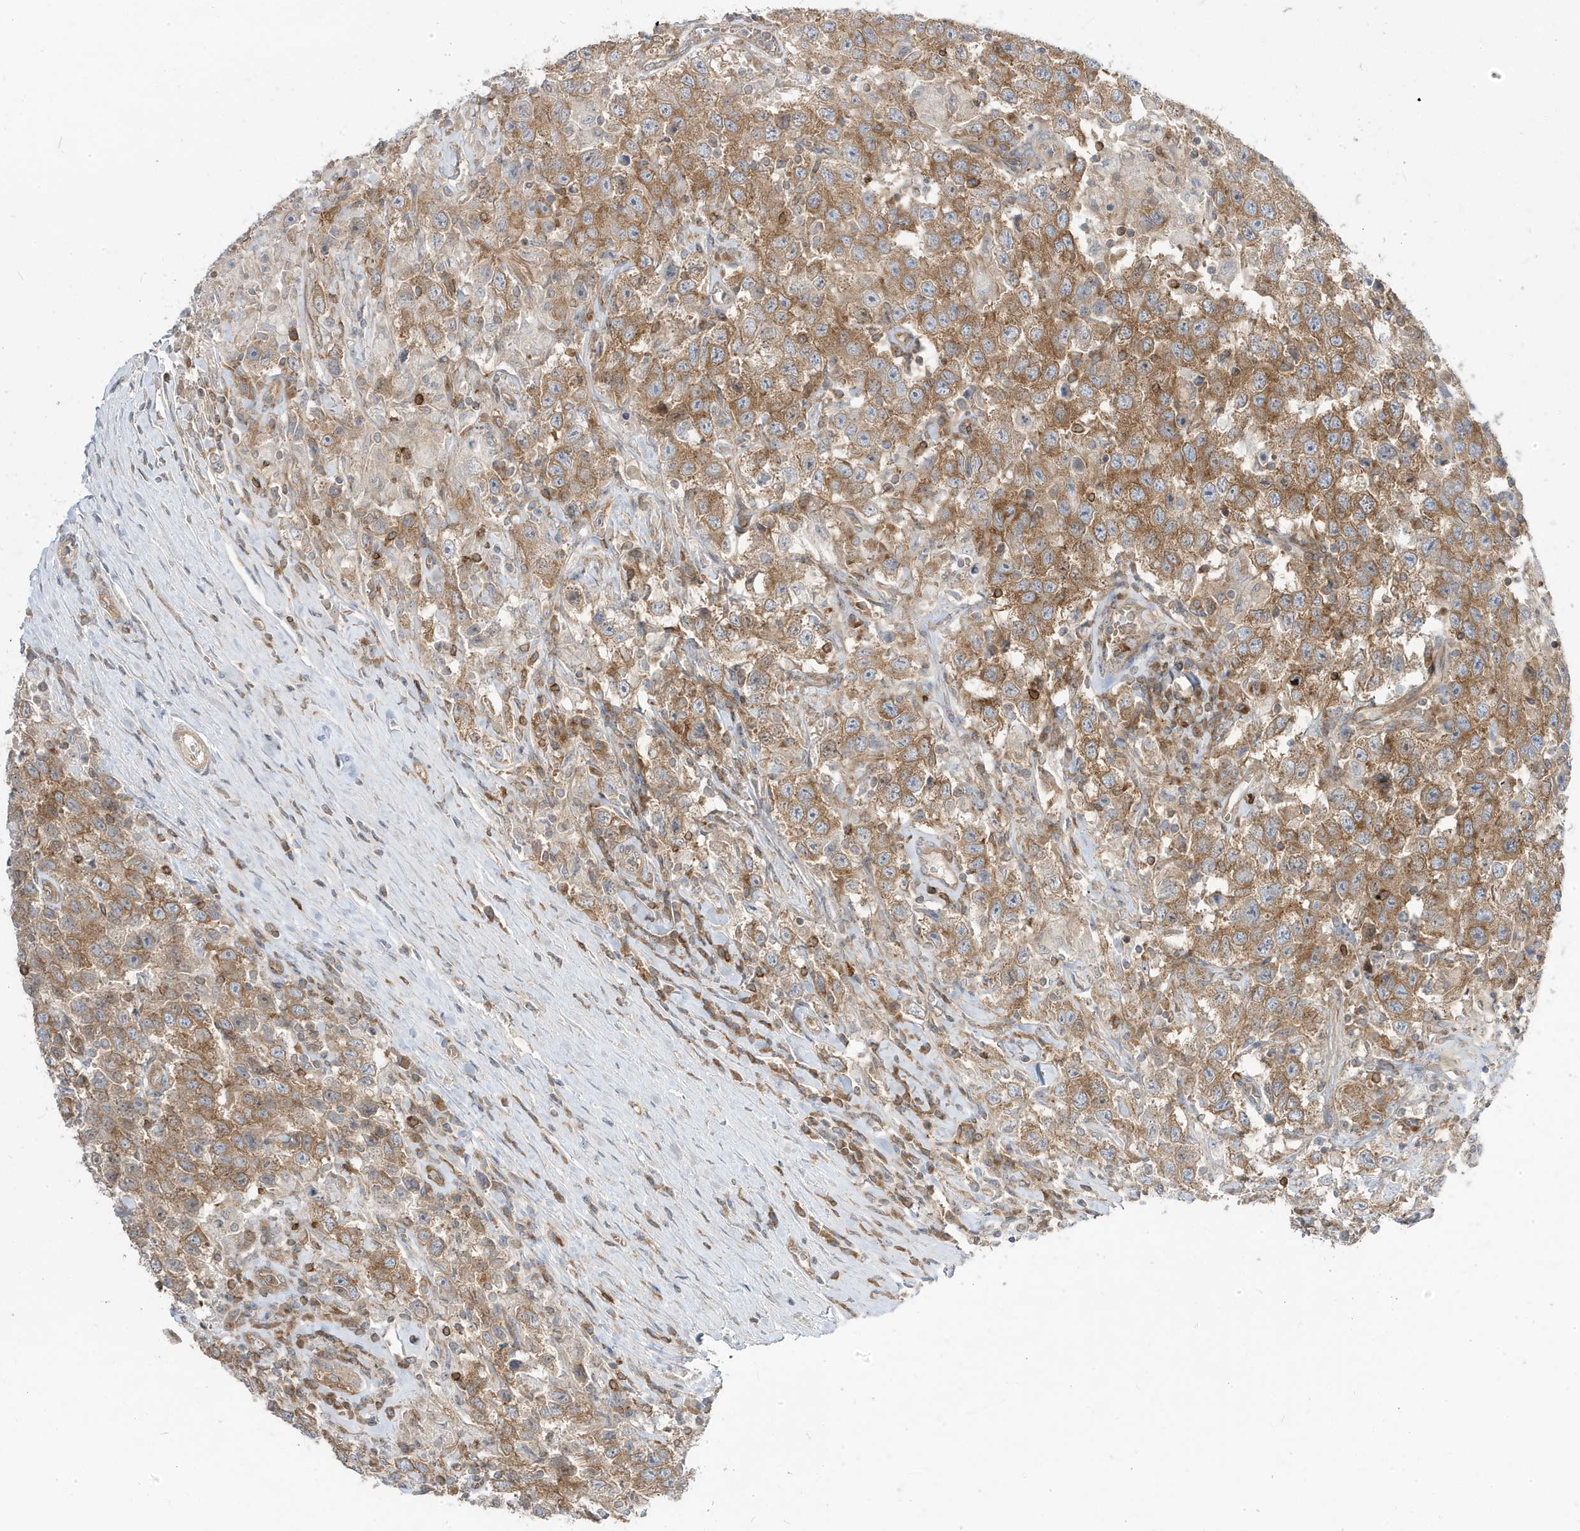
{"staining": {"intensity": "moderate", "quantity": ">75%", "location": "cytoplasmic/membranous"}, "tissue": "testis cancer", "cell_type": "Tumor cells", "image_type": "cancer", "snomed": [{"axis": "morphology", "description": "Seminoma, NOS"}, {"axis": "topography", "description": "Testis"}], "caption": "Protein expression analysis of human seminoma (testis) reveals moderate cytoplasmic/membranous staining in about >75% of tumor cells.", "gene": "STAM", "patient": {"sex": "male", "age": 41}}